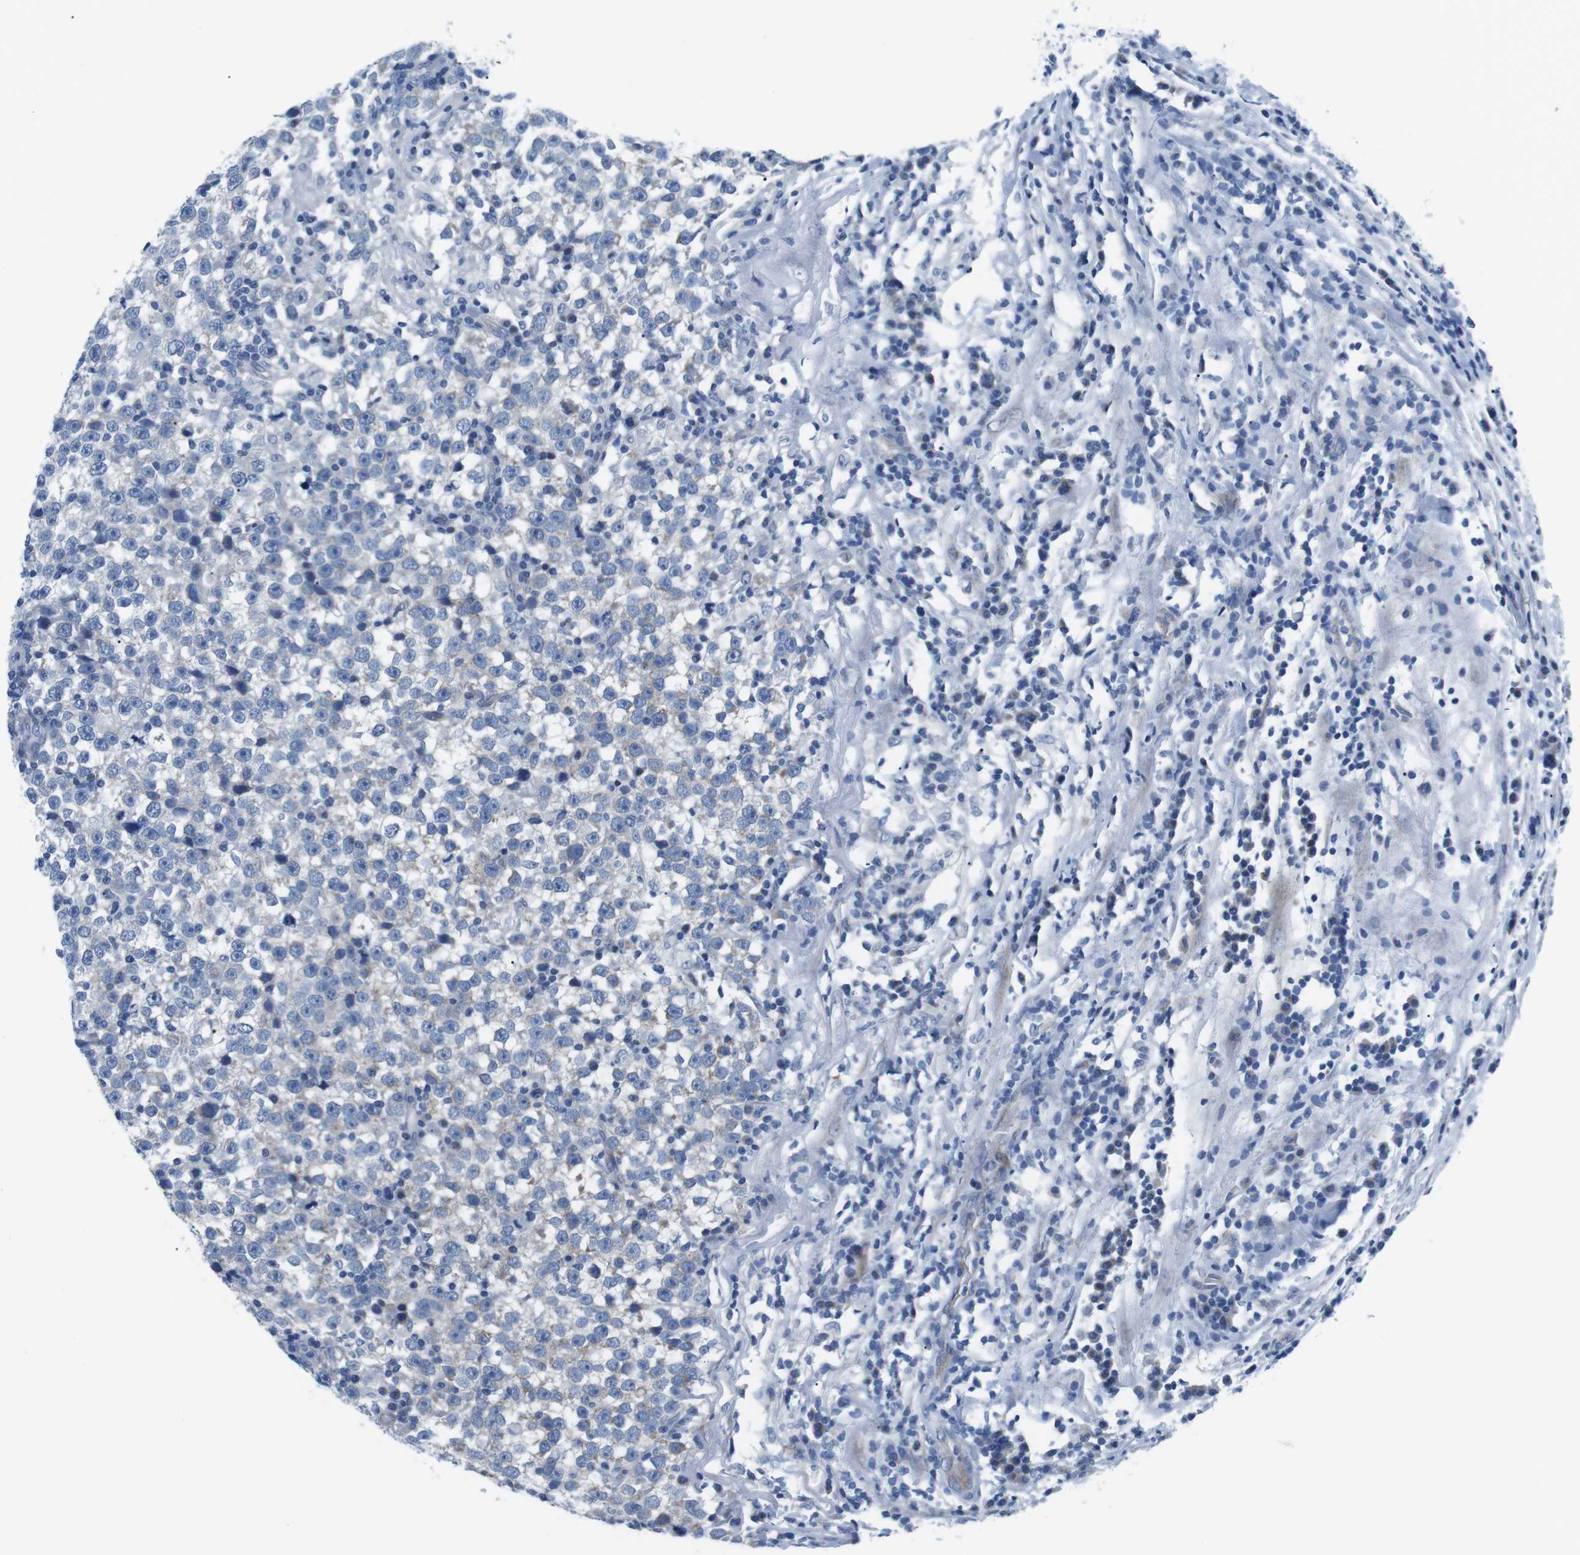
{"staining": {"intensity": "negative", "quantity": "none", "location": "none"}, "tissue": "testis cancer", "cell_type": "Tumor cells", "image_type": "cancer", "snomed": [{"axis": "morphology", "description": "Seminoma, NOS"}, {"axis": "topography", "description": "Testis"}], "caption": "Immunohistochemistry image of neoplastic tissue: human seminoma (testis) stained with DAB (3,3'-diaminobenzidine) reveals no significant protein positivity in tumor cells.", "gene": "MUC2", "patient": {"sex": "male", "age": 43}}